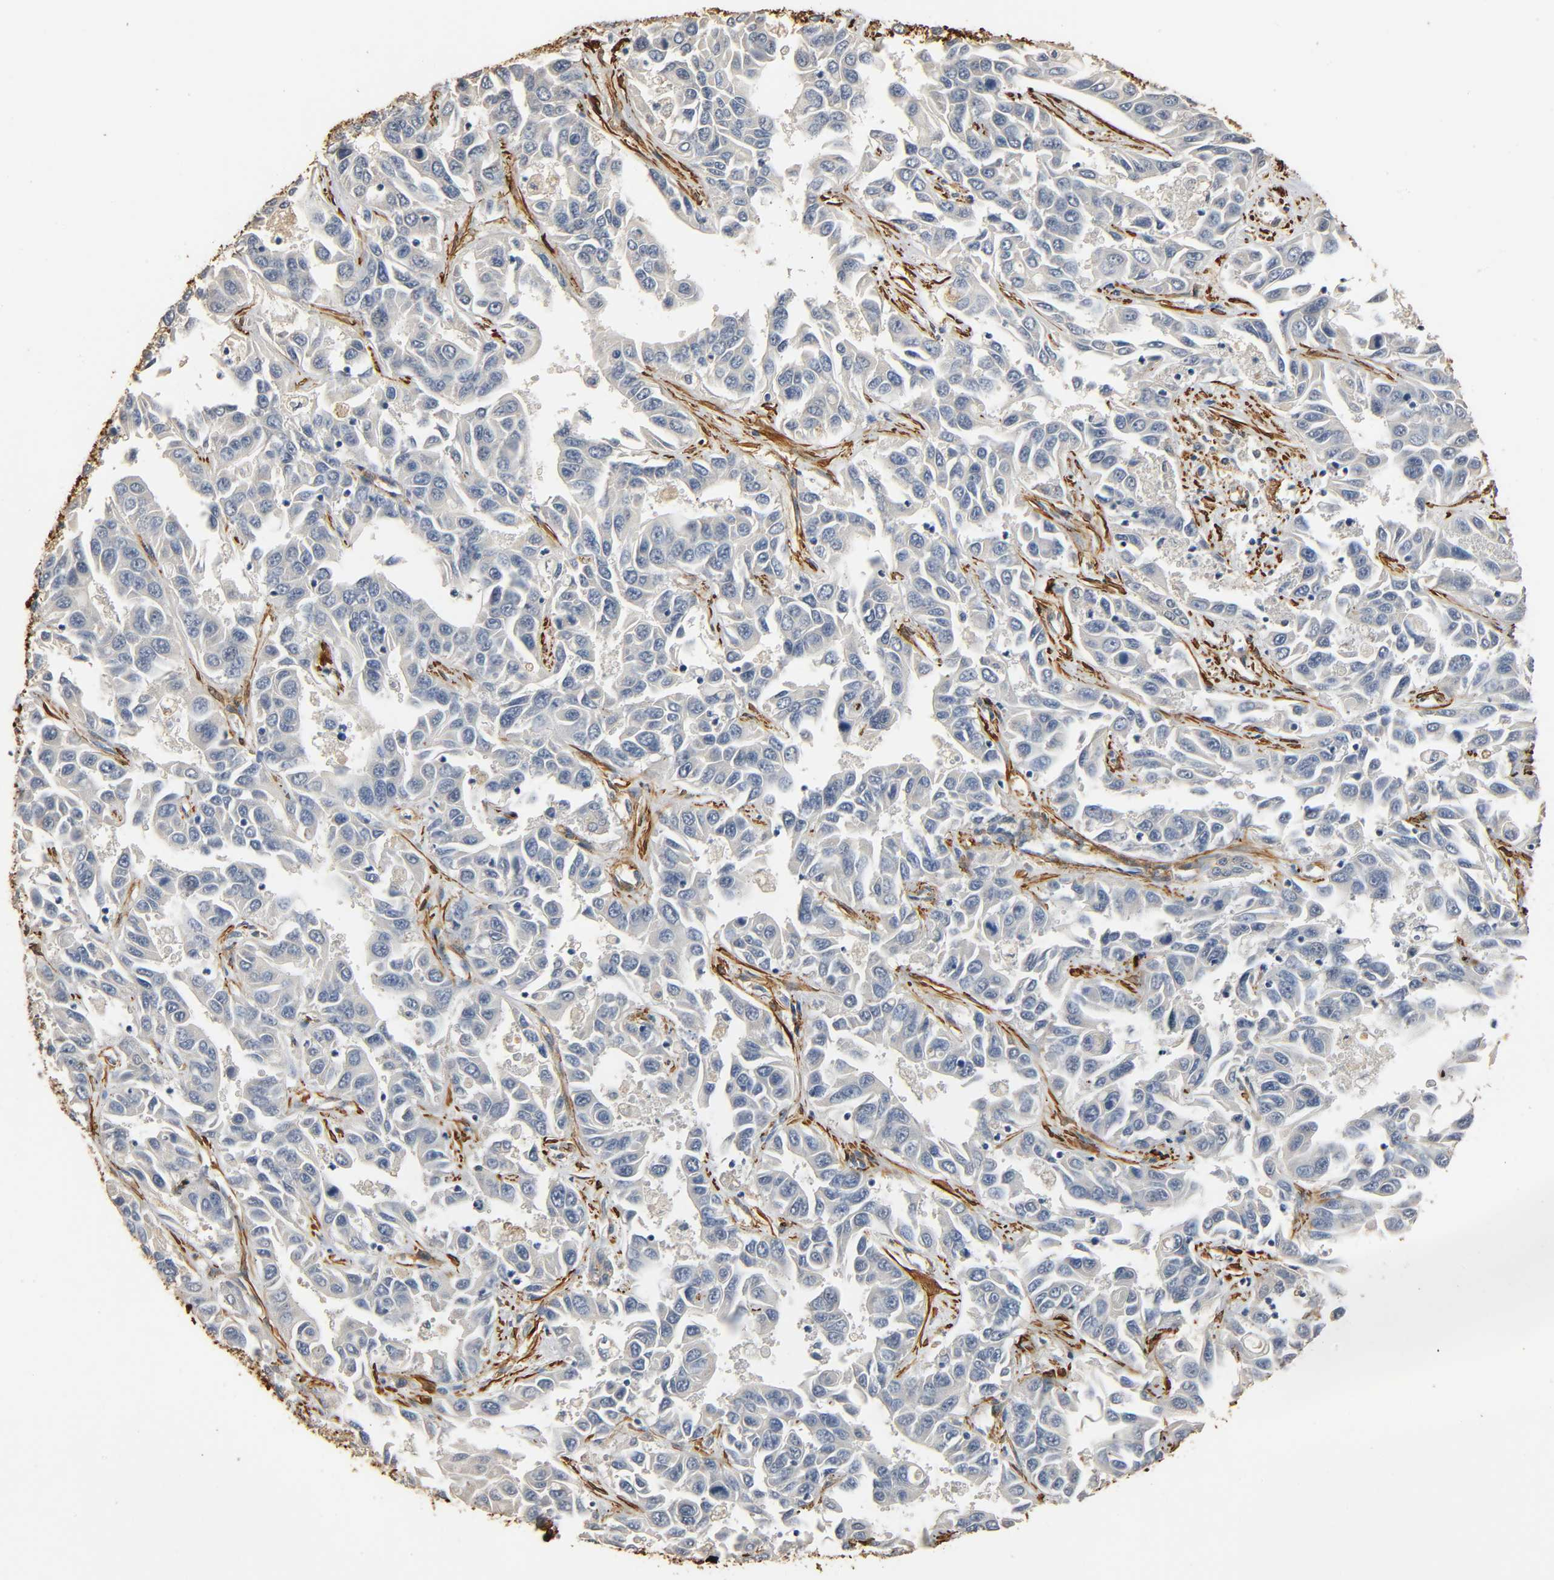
{"staining": {"intensity": "negative", "quantity": "none", "location": "none"}, "tissue": "liver cancer", "cell_type": "Tumor cells", "image_type": "cancer", "snomed": [{"axis": "morphology", "description": "Cholangiocarcinoma"}, {"axis": "topography", "description": "Liver"}], "caption": "Immunohistochemistry of human liver cancer (cholangiocarcinoma) displays no positivity in tumor cells.", "gene": "GSTA3", "patient": {"sex": "female", "age": 52}}